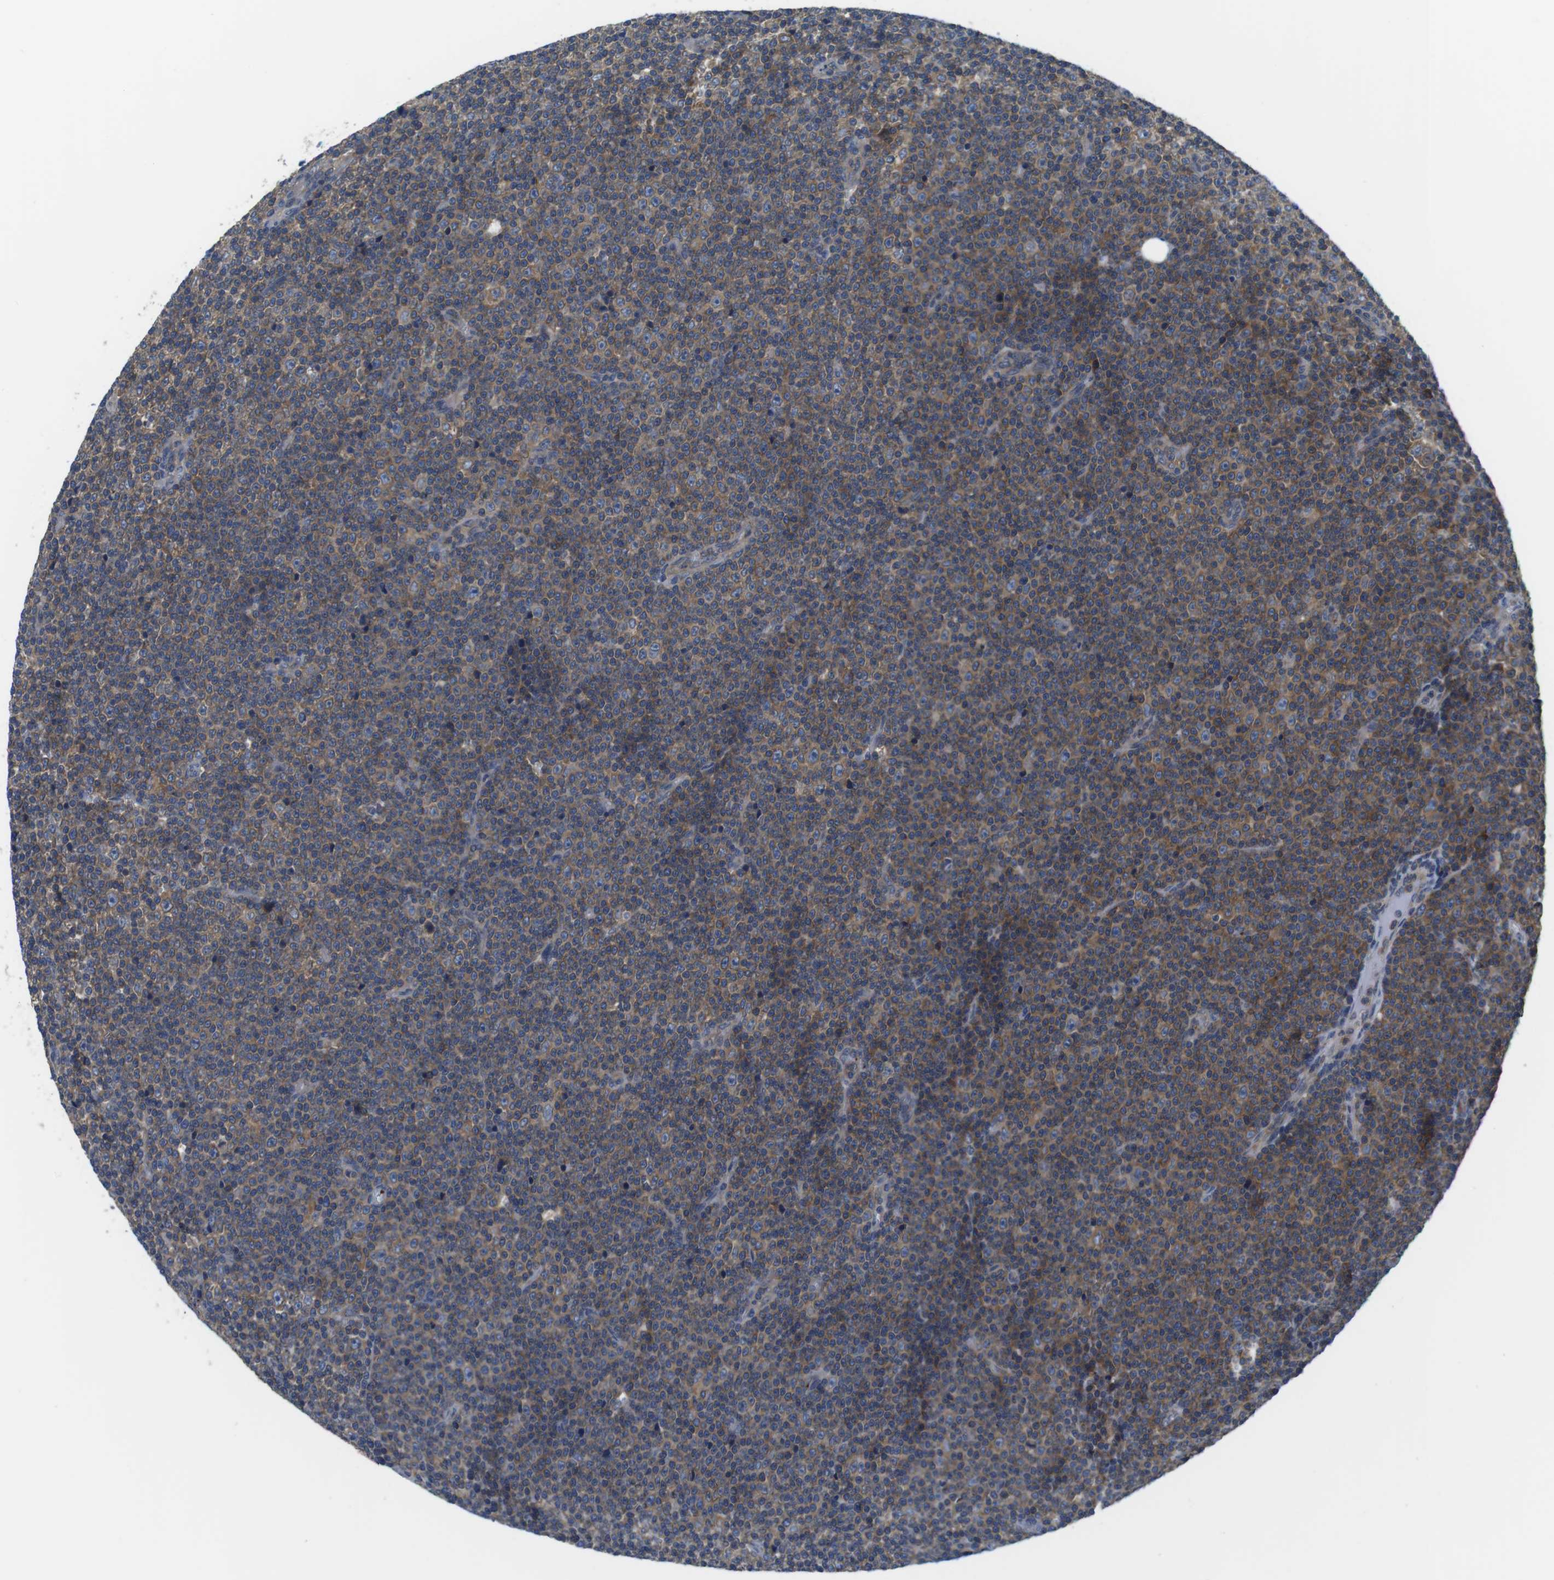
{"staining": {"intensity": "weak", "quantity": ">75%", "location": "cytoplasmic/membranous"}, "tissue": "lymphoma", "cell_type": "Tumor cells", "image_type": "cancer", "snomed": [{"axis": "morphology", "description": "Malignant lymphoma, non-Hodgkin's type, Low grade"}, {"axis": "topography", "description": "Lymph node"}], "caption": "The histopathology image reveals immunohistochemical staining of low-grade malignant lymphoma, non-Hodgkin's type. There is weak cytoplasmic/membranous positivity is seen in about >75% of tumor cells.", "gene": "HERPUD2", "patient": {"sex": "female", "age": 67}}